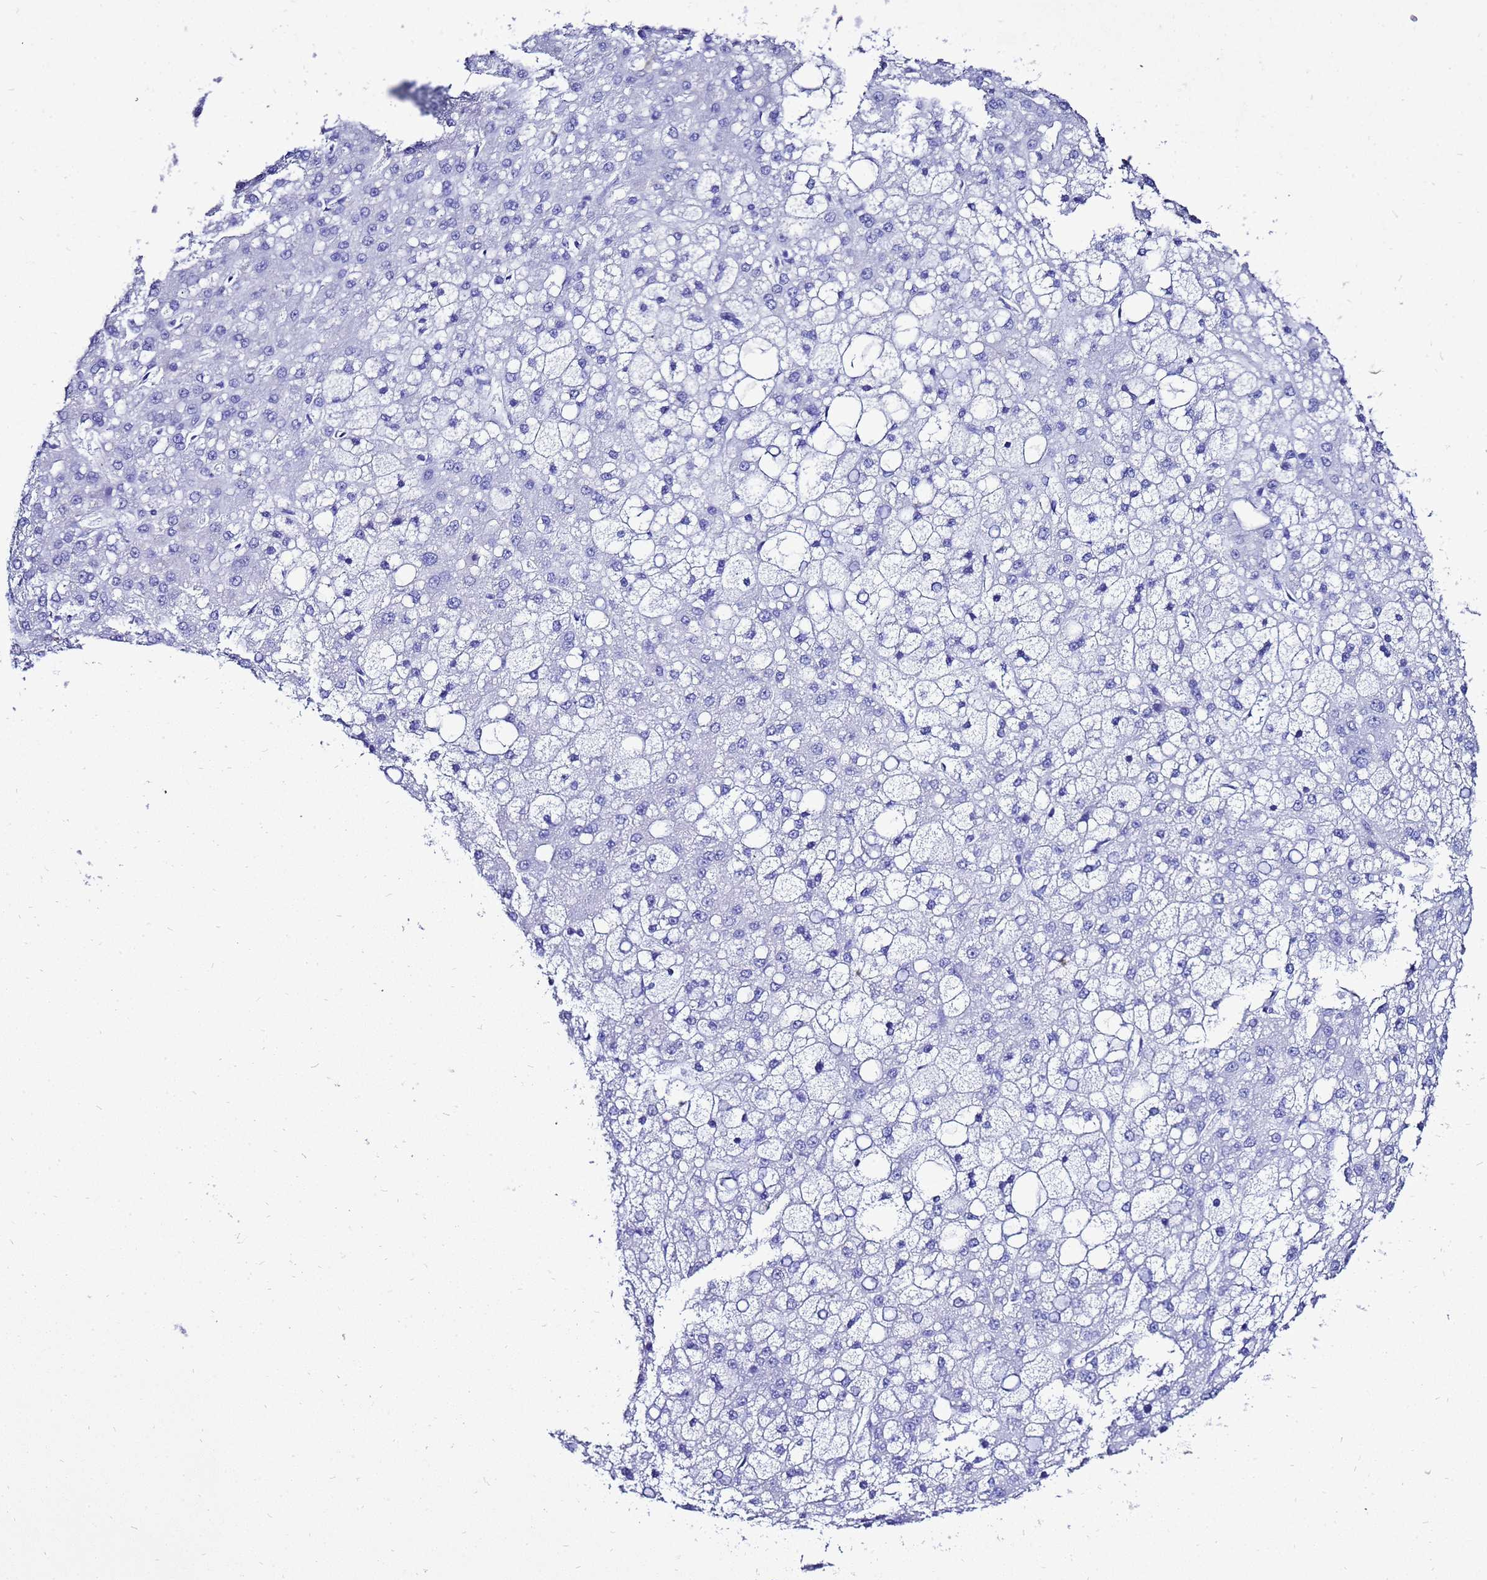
{"staining": {"intensity": "negative", "quantity": "none", "location": "none"}, "tissue": "liver cancer", "cell_type": "Tumor cells", "image_type": "cancer", "snomed": [{"axis": "morphology", "description": "Carcinoma, Hepatocellular, NOS"}, {"axis": "topography", "description": "Liver"}], "caption": "DAB (3,3'-diaminobenzidine) immunohistochemical staining of human liver hepatocellular carcinoma demonstrates no significant expression in tumor cells.", "gene": "LIPF", "patient": {"sex": "male", "age": 67}}